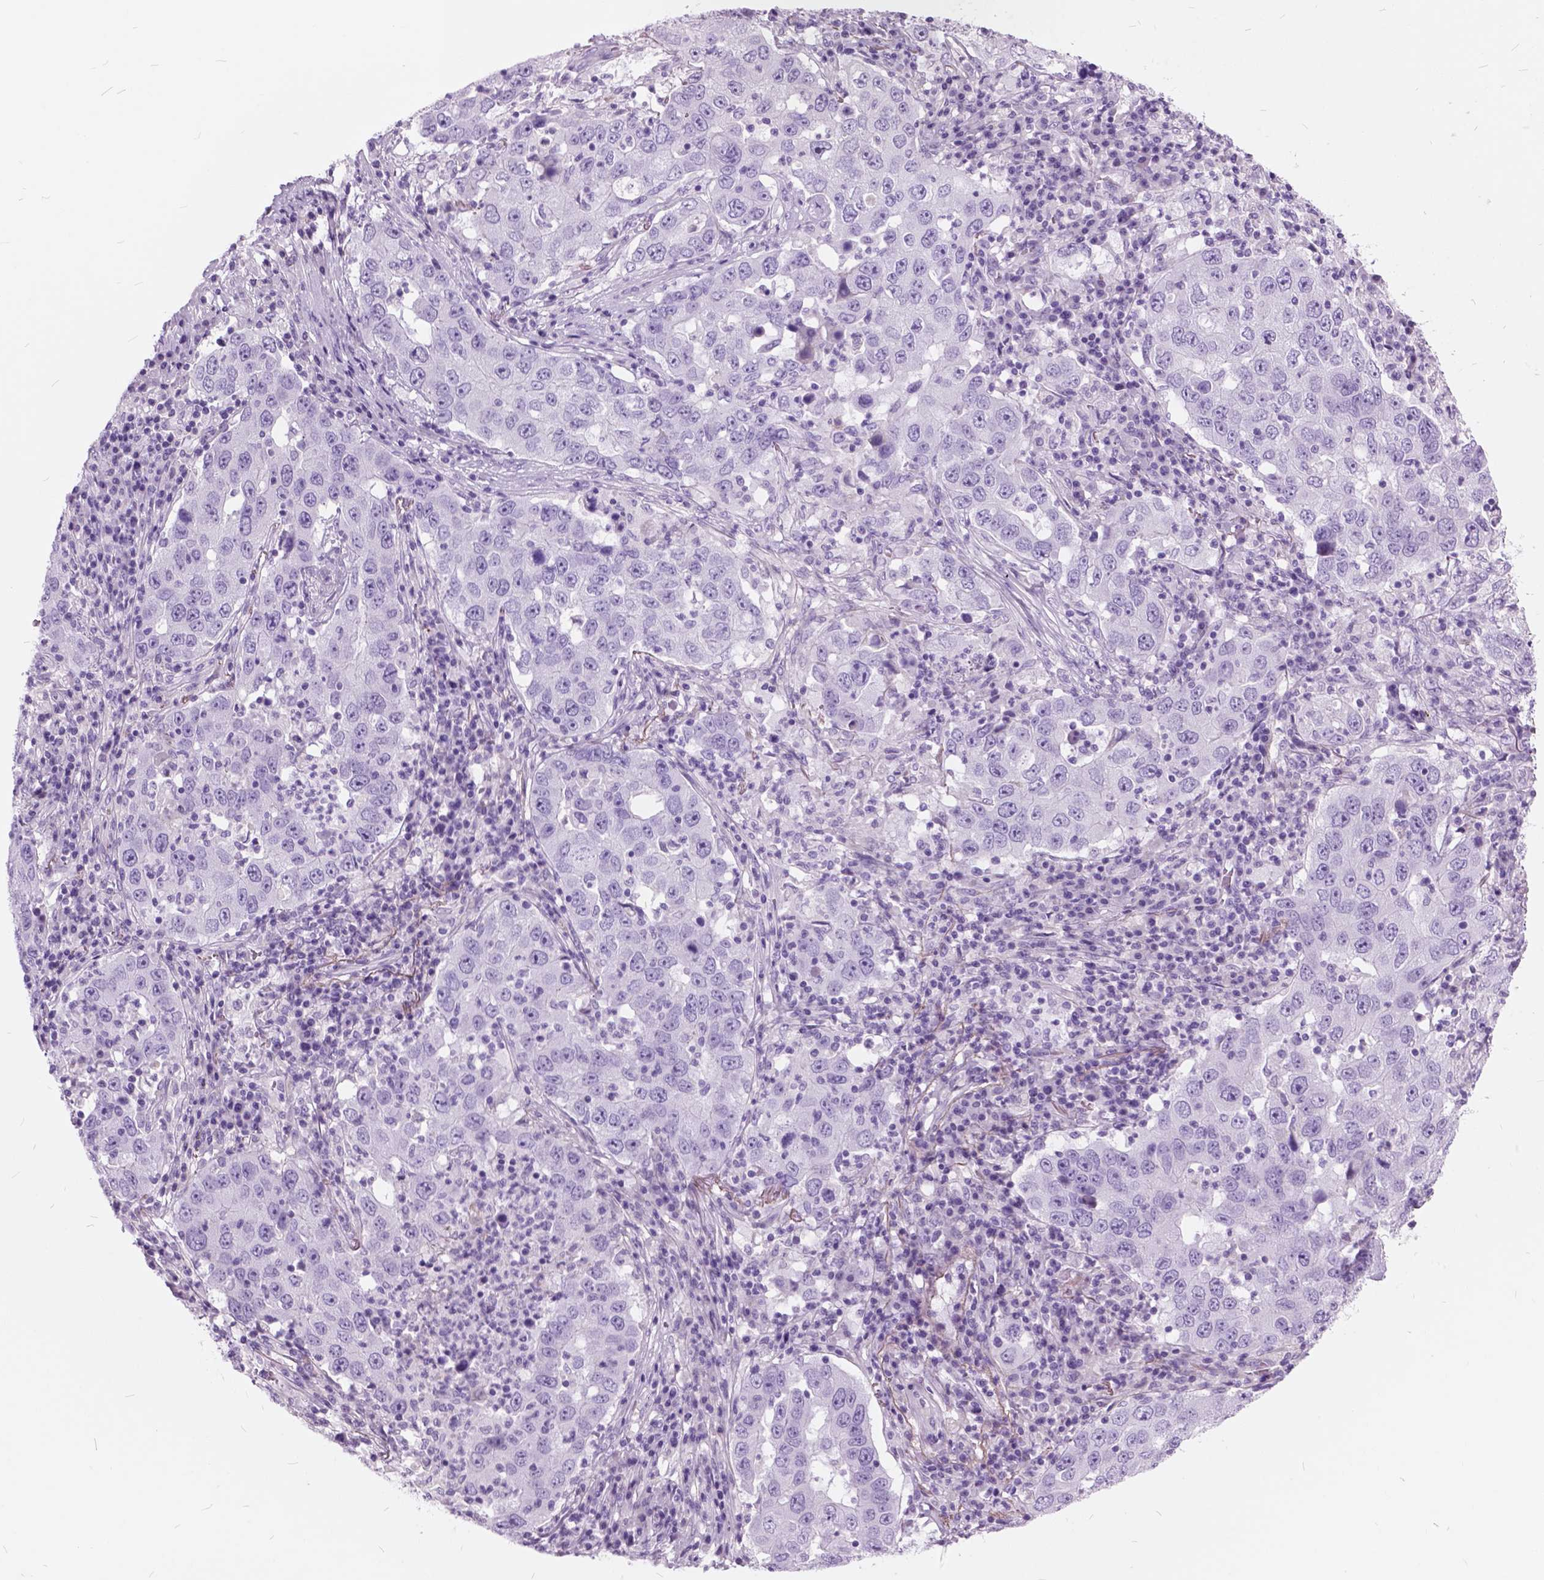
{"staining": {"intensity": "negative", "quantity": "none", "location": "none"}, "tissue": "lung cancer", "cell_type": "Tumor cells", "image_type": "cancer", "snomed": [{"axis": "morphology", "description": "Adenocarcinoma, NOS"}, {"axis": "topography", "description": "Lung"}], "caption": "Tumor cells show no significant protein staining in lung cancer. The staining is performed using DAB (3,3'-diaminobenzidine) brown chromogen with nuclei counter-stained in using hematoxylin.", "gene": "GDF9", "patient": {"sex": "male", "age": 73}}